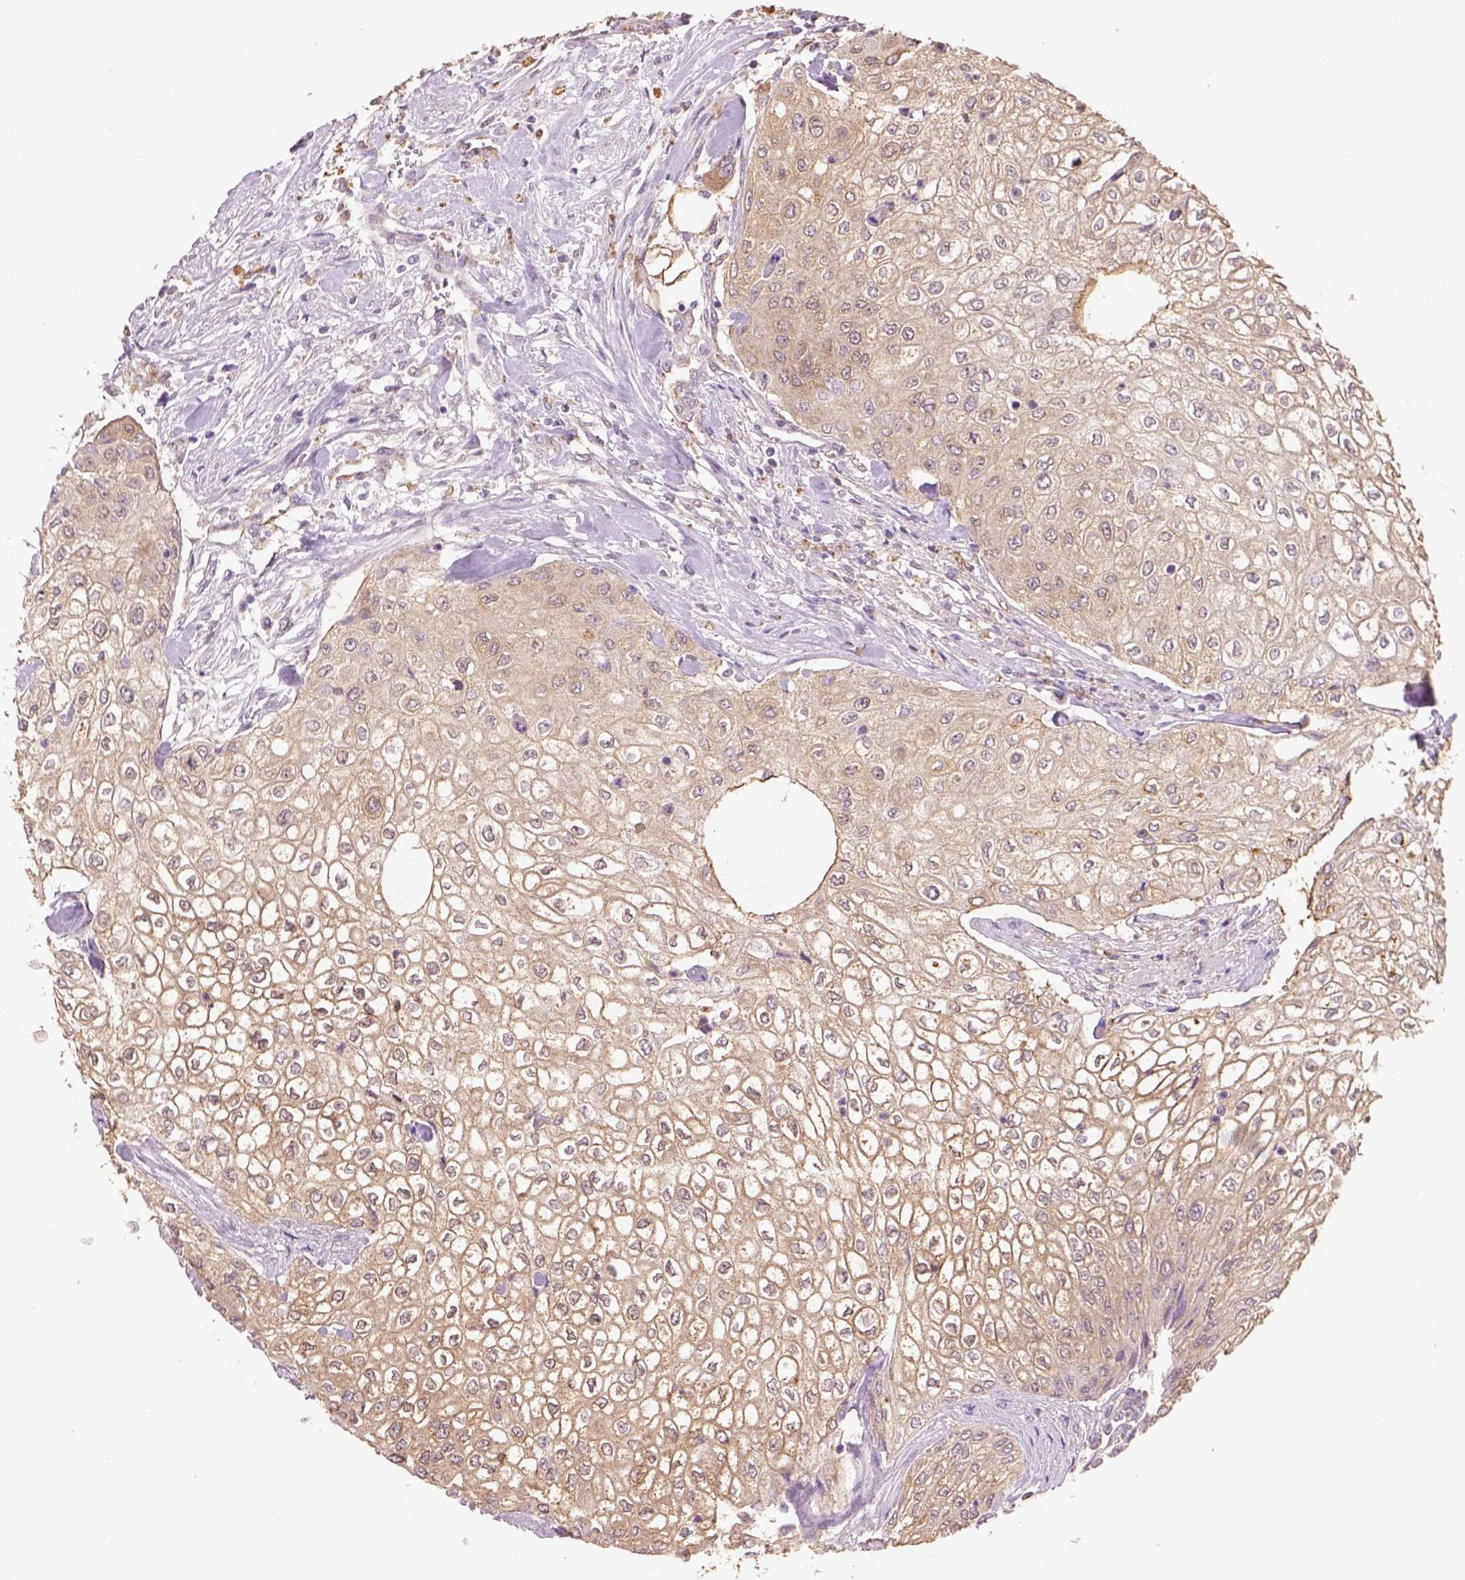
{"staining": {"intensity": "weak", "quantity": ">75%", "location": "cytoplasmic/membranous"}, "tissue": "urothelial cancer", "cell_type": "Tumor cells", "image_type": "cancer", "snomed": [{"axis": "morphology", "description": "Urothelial carcinoma, High grade"}, {"axis": "topography", "description": "Urinary bladder"}], "caption": "Urothelial cancer stained with a protein marker displays weak staining in tumor cells.", "gene": "AP2B1", "patient": {"sex": "male", "age": 62}}